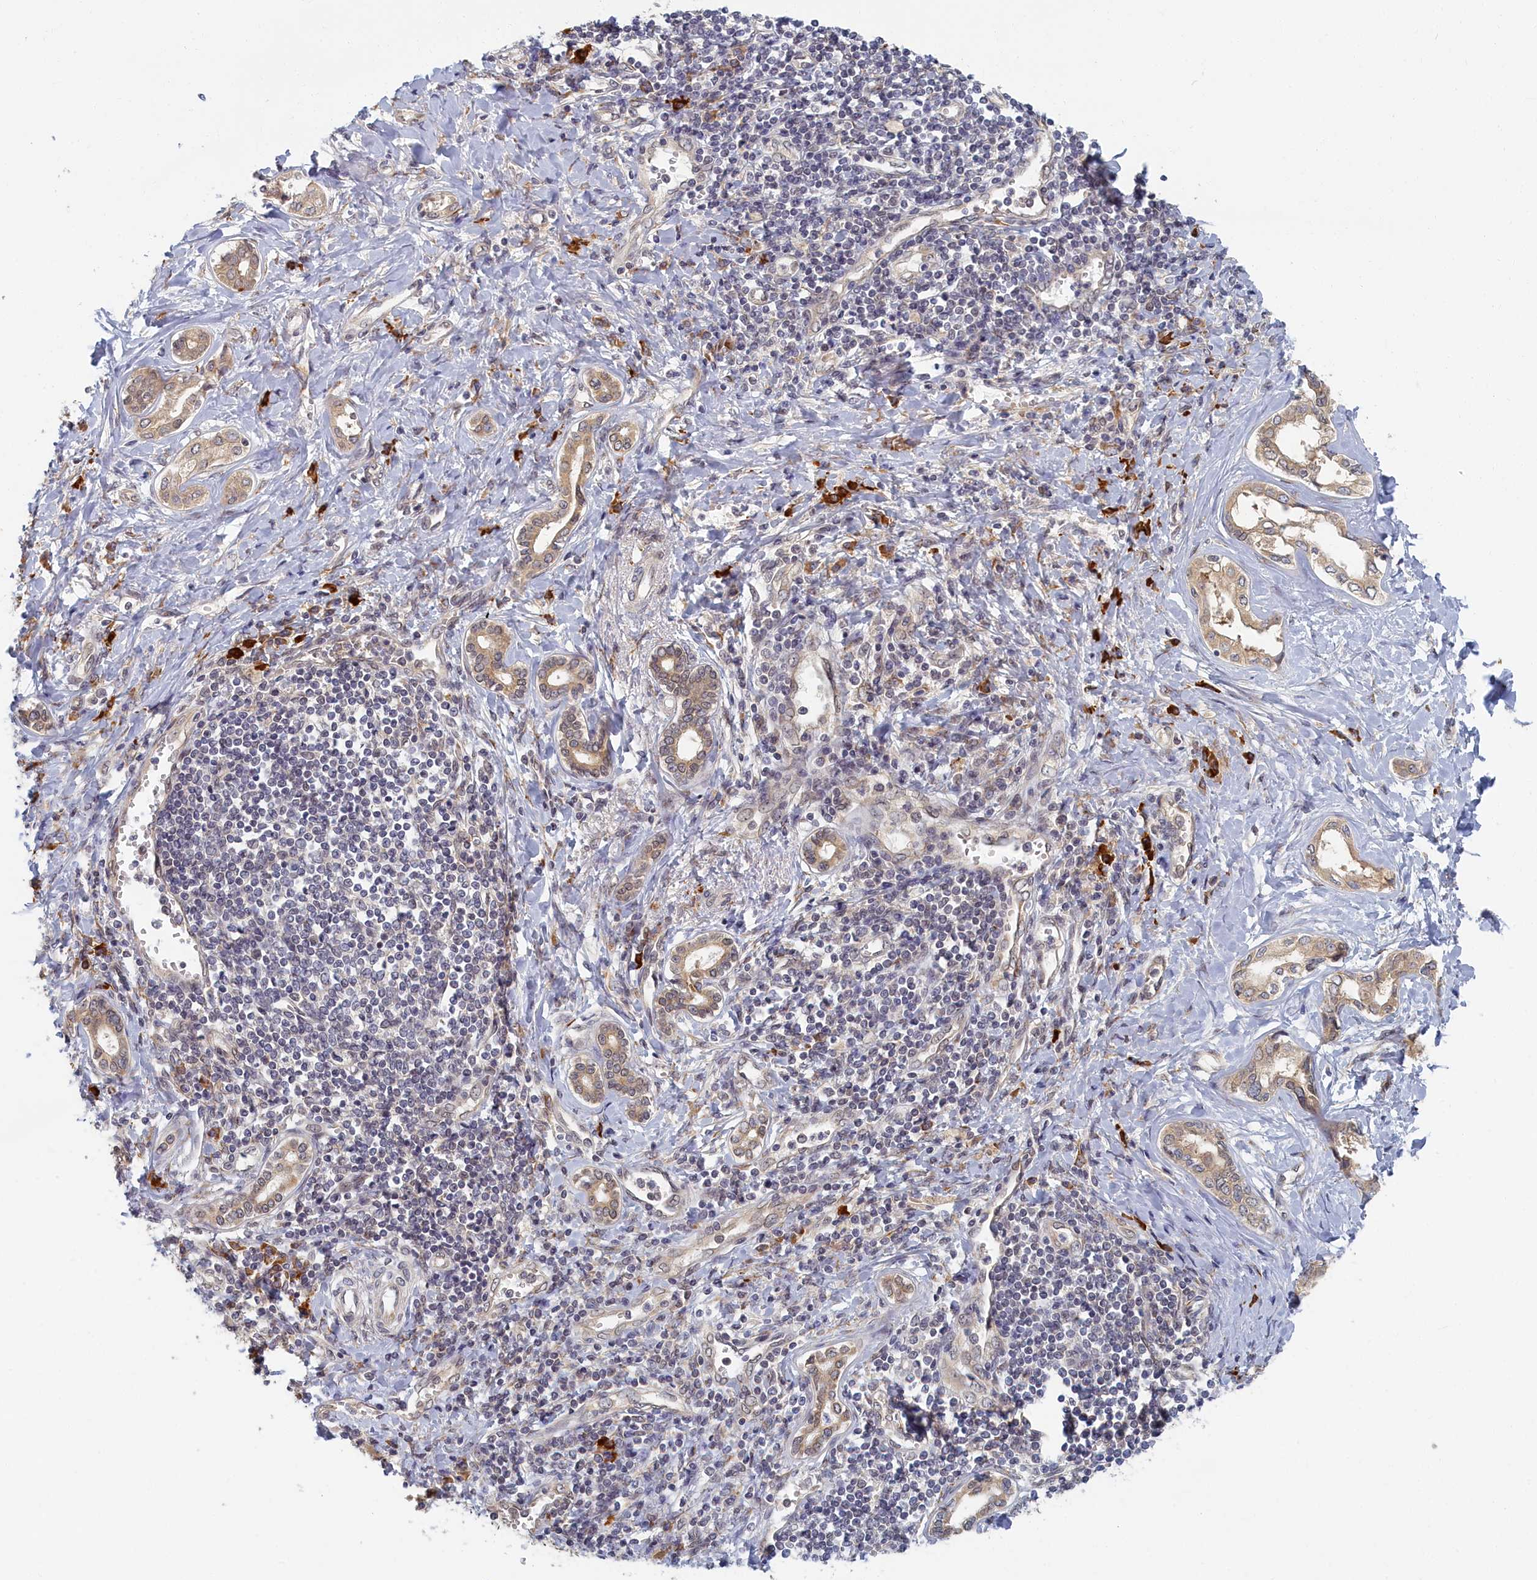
{"staining": {"intensity": "weak", "quantity": "25%-75%", "location": "cytoplasmic/membranous"}, "tissue": "liver cancer", "cell_type": "Tumor cells", "image_type": "cancer", "snomed": [{"axis": "morphology", "description": "Cholangiocarcinoma"}, {"axis": "topography", "description": "Liver"}], "caption": "Human liver cancer (cholangiocarcinoma) stained with a brown dye shows weak cytoplasmic/membranous positive positivity in about 25%-75% of tumor cells.", "gene": "DNAJC17", "patient": {"sex": "female", "age": 77}}